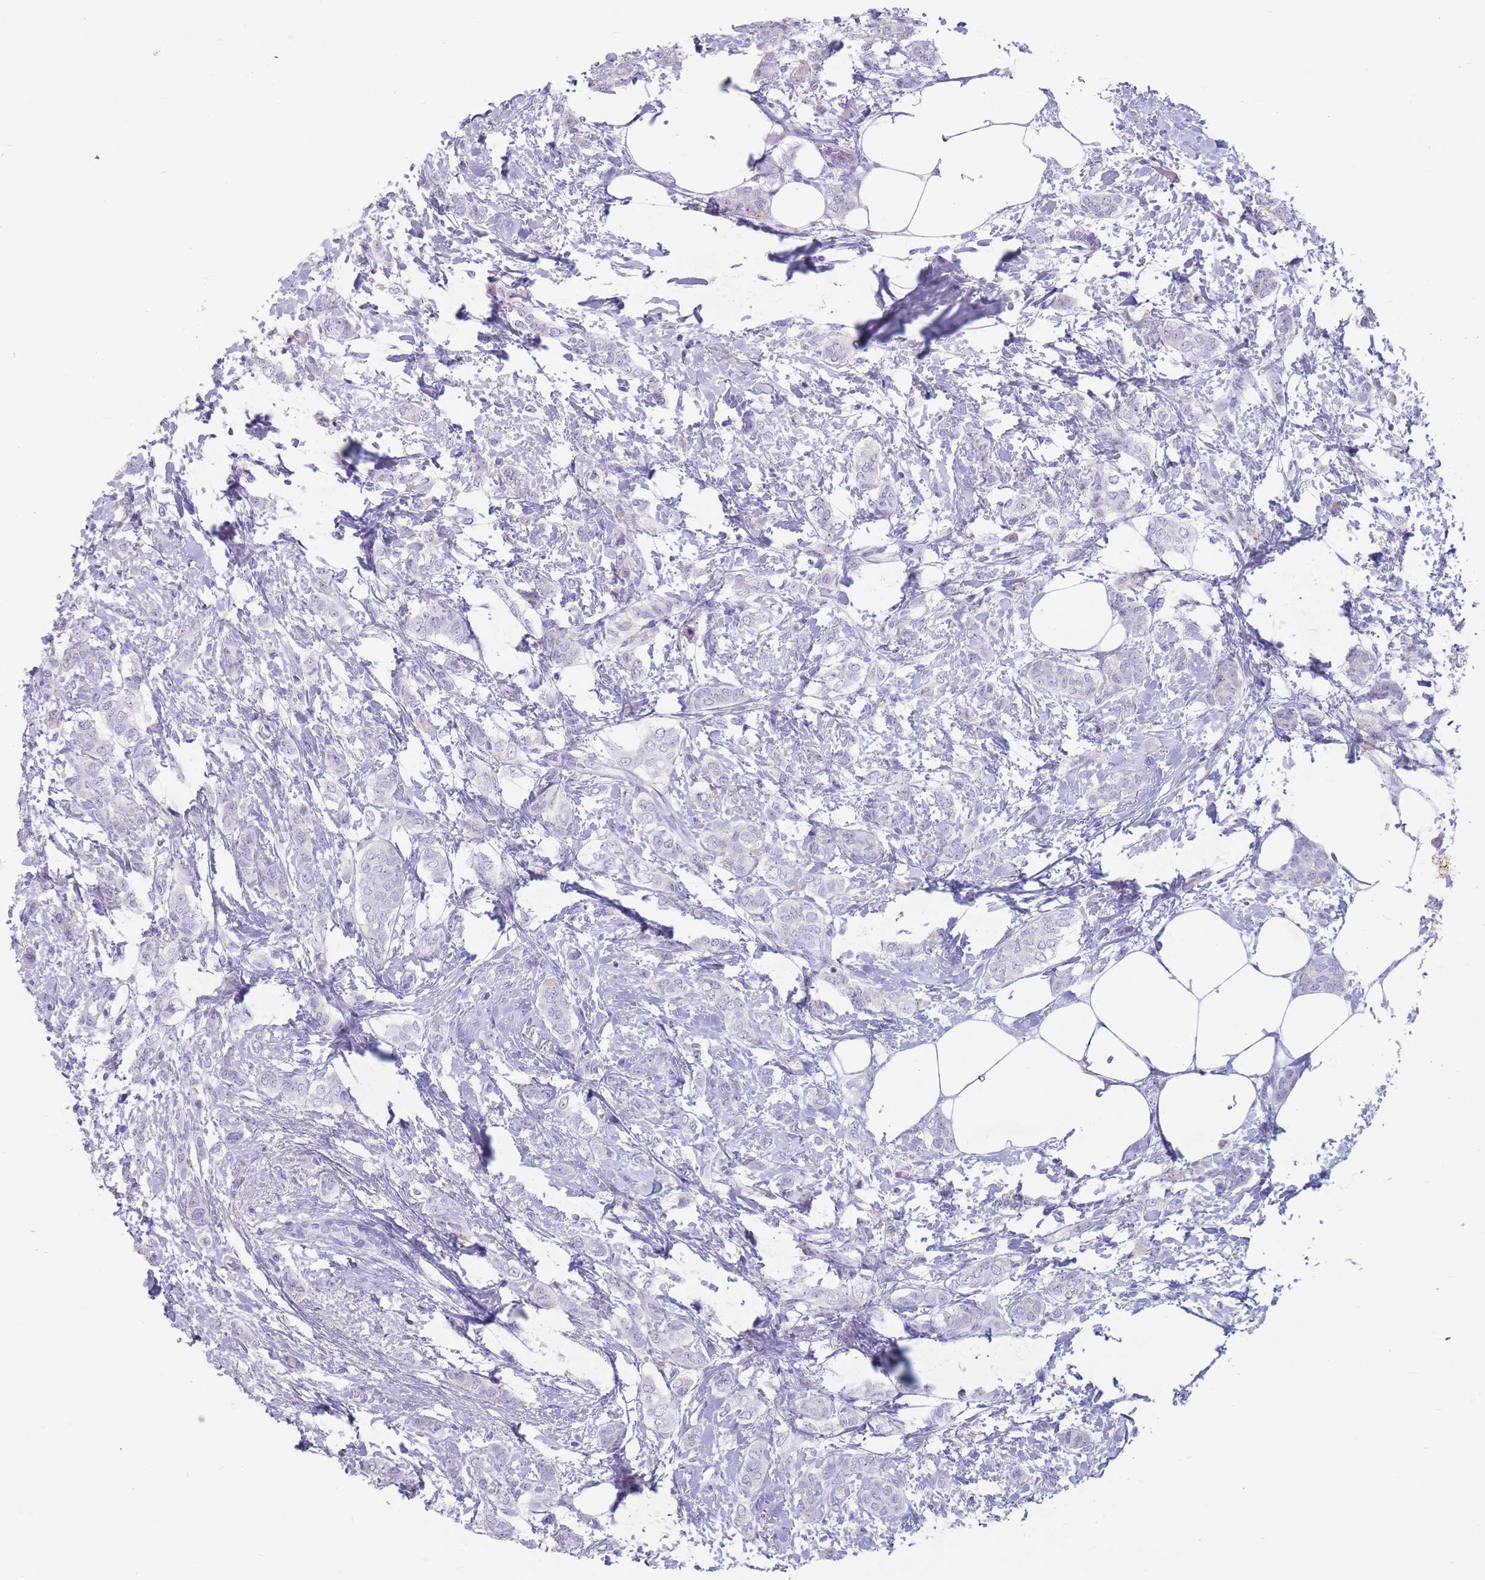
{"staining": {"intensity": "negative", "quantity": "none", "location": "none"}, "tissue": "breast cancer", "cell_type": "Tumor cells", "image_type": "cancer", "snomed": [{"axis": "morphology", "description": "Duct carcinoma"}, {"axis": "topography", "description": "Breast"}], "caption": "Protein analysis of breast cancer (infiltrating ductal carcinoma) displays no significant positivity in tumor cells.", "gene": "ST3GAL5", "patient": {"sex": "female", "age": 72}}